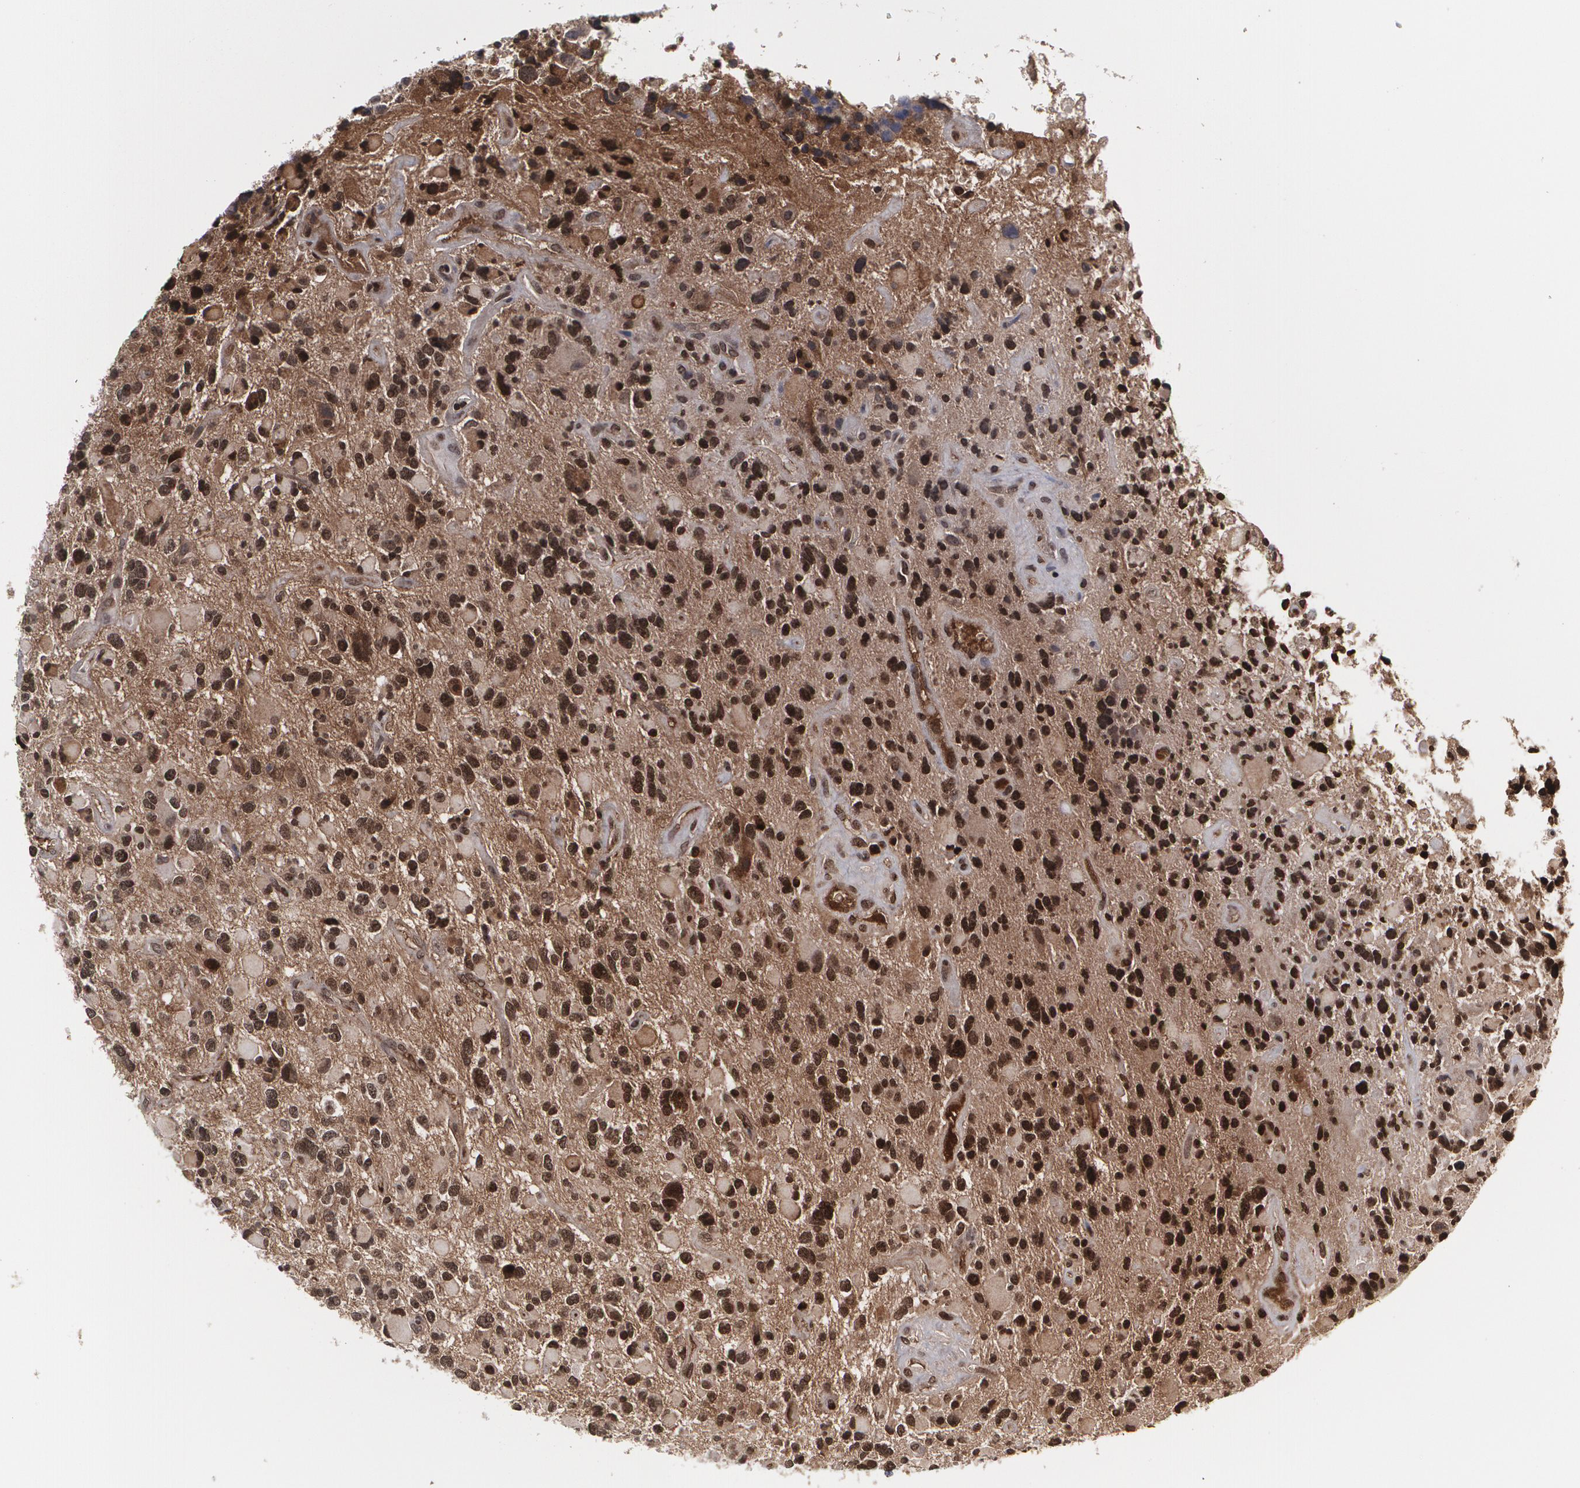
{"staining": {"intensity": "weak", "quantity": "25%-75%", "location": "cytoplasmic/membranous"}, "tissue": "glioma", "cell_type": "Tumor cells", "image_type": "cancer", "snomed": [{"axis": "morphology", "description": "Glioma, malignant, High grade"}, {"axis": "topography", "description": "Brain"}], "caption": "IHC micrograph of human glioma stained for a protein (brown), which displays low levels of weak cytoplasmic/membranous staining in approximately 25%-75% of tumor cells.", "gene": "LRG1", "patient": {"sex": "female", "age": 37}}